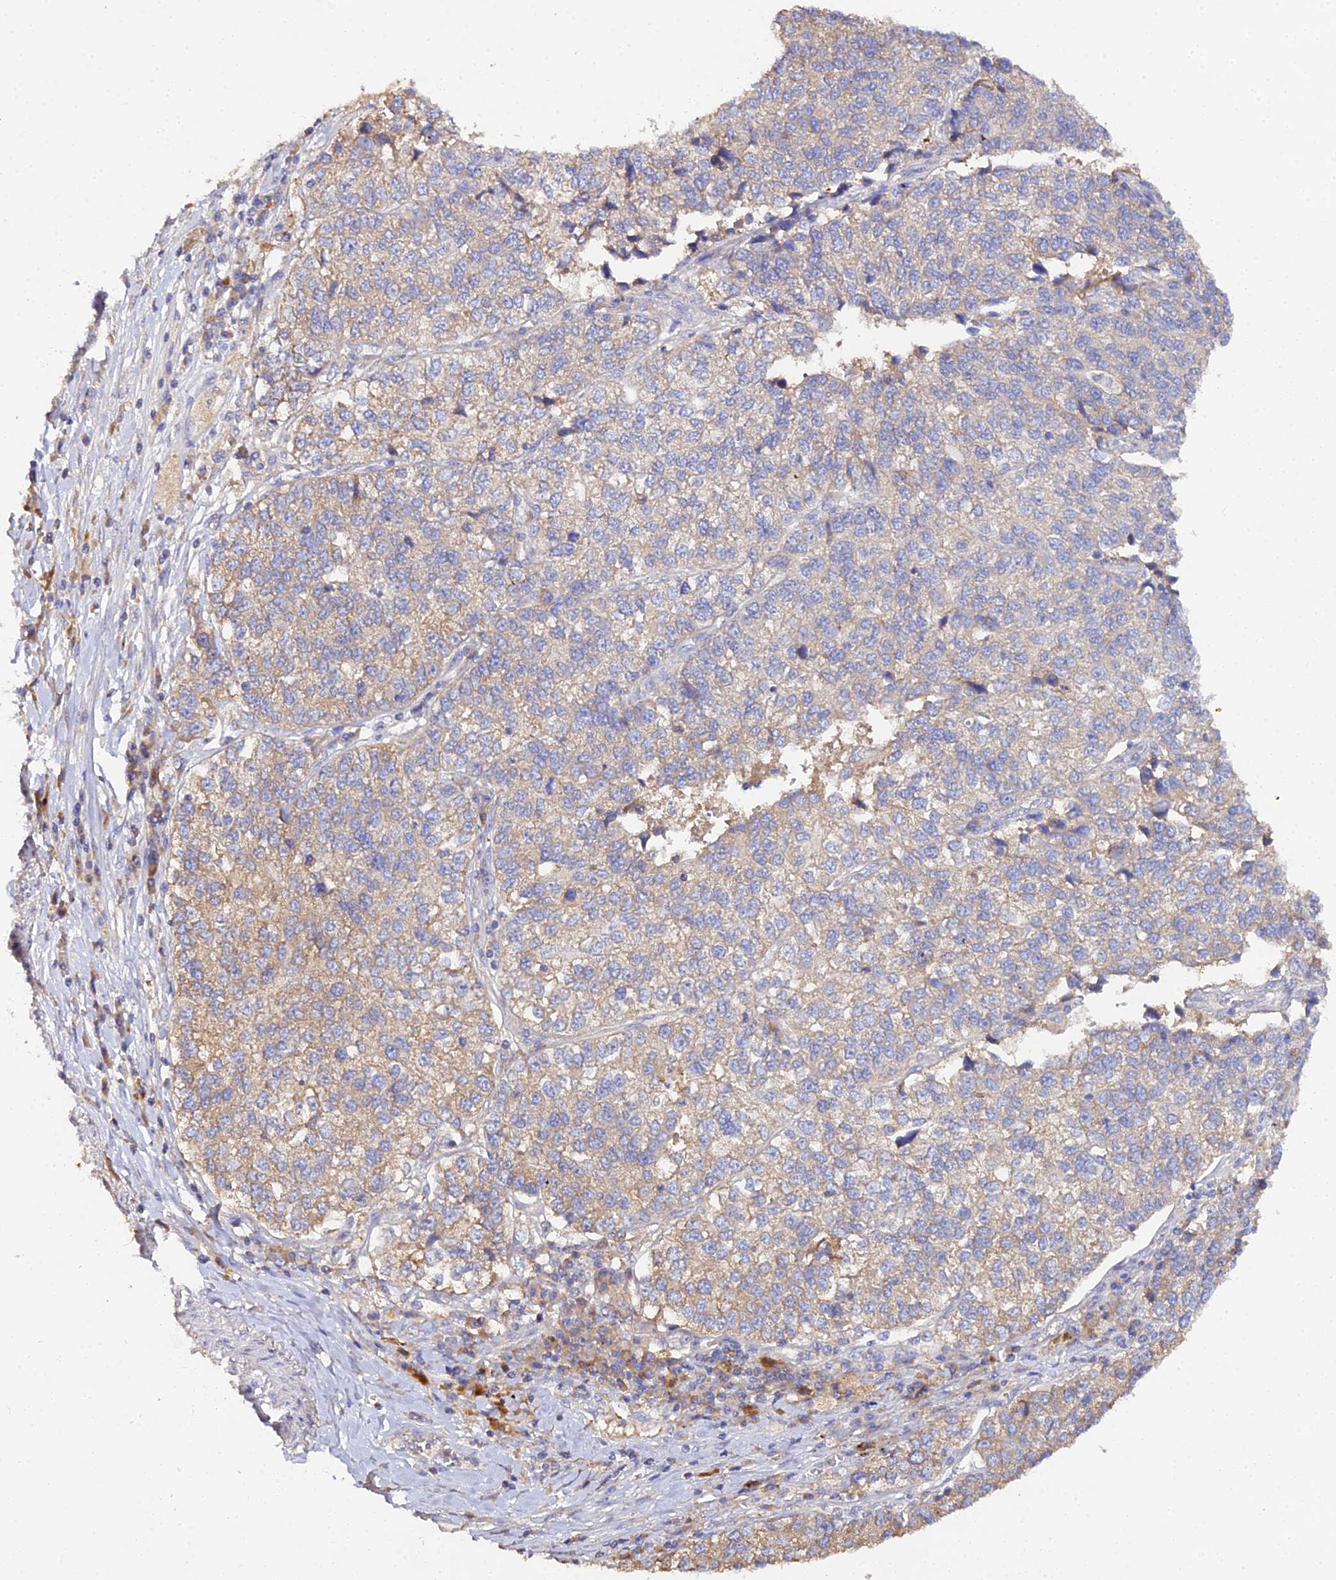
{"staining": {"intensity": "moderate", "quantity": "25%-75%", "location": "cytoplasmic/membranous"}, "tissue": "lung cancer", "cell_type": "Tumor cells", "image_type": "cancer", "snomed": [{"axis": "morphology", "description": "Adenocarcinoma, NOS"}, {"axis": "topography", "description": "Lung"}], "caption": "A high-resolution image shows immunohistochemistry staining of lung cancer, which reveals moderate cytoplasmic/membranous expression in about 25%-75% of tumor cells.", "gene": "SCX", "patient": {"sex": "male", "age": 49}}